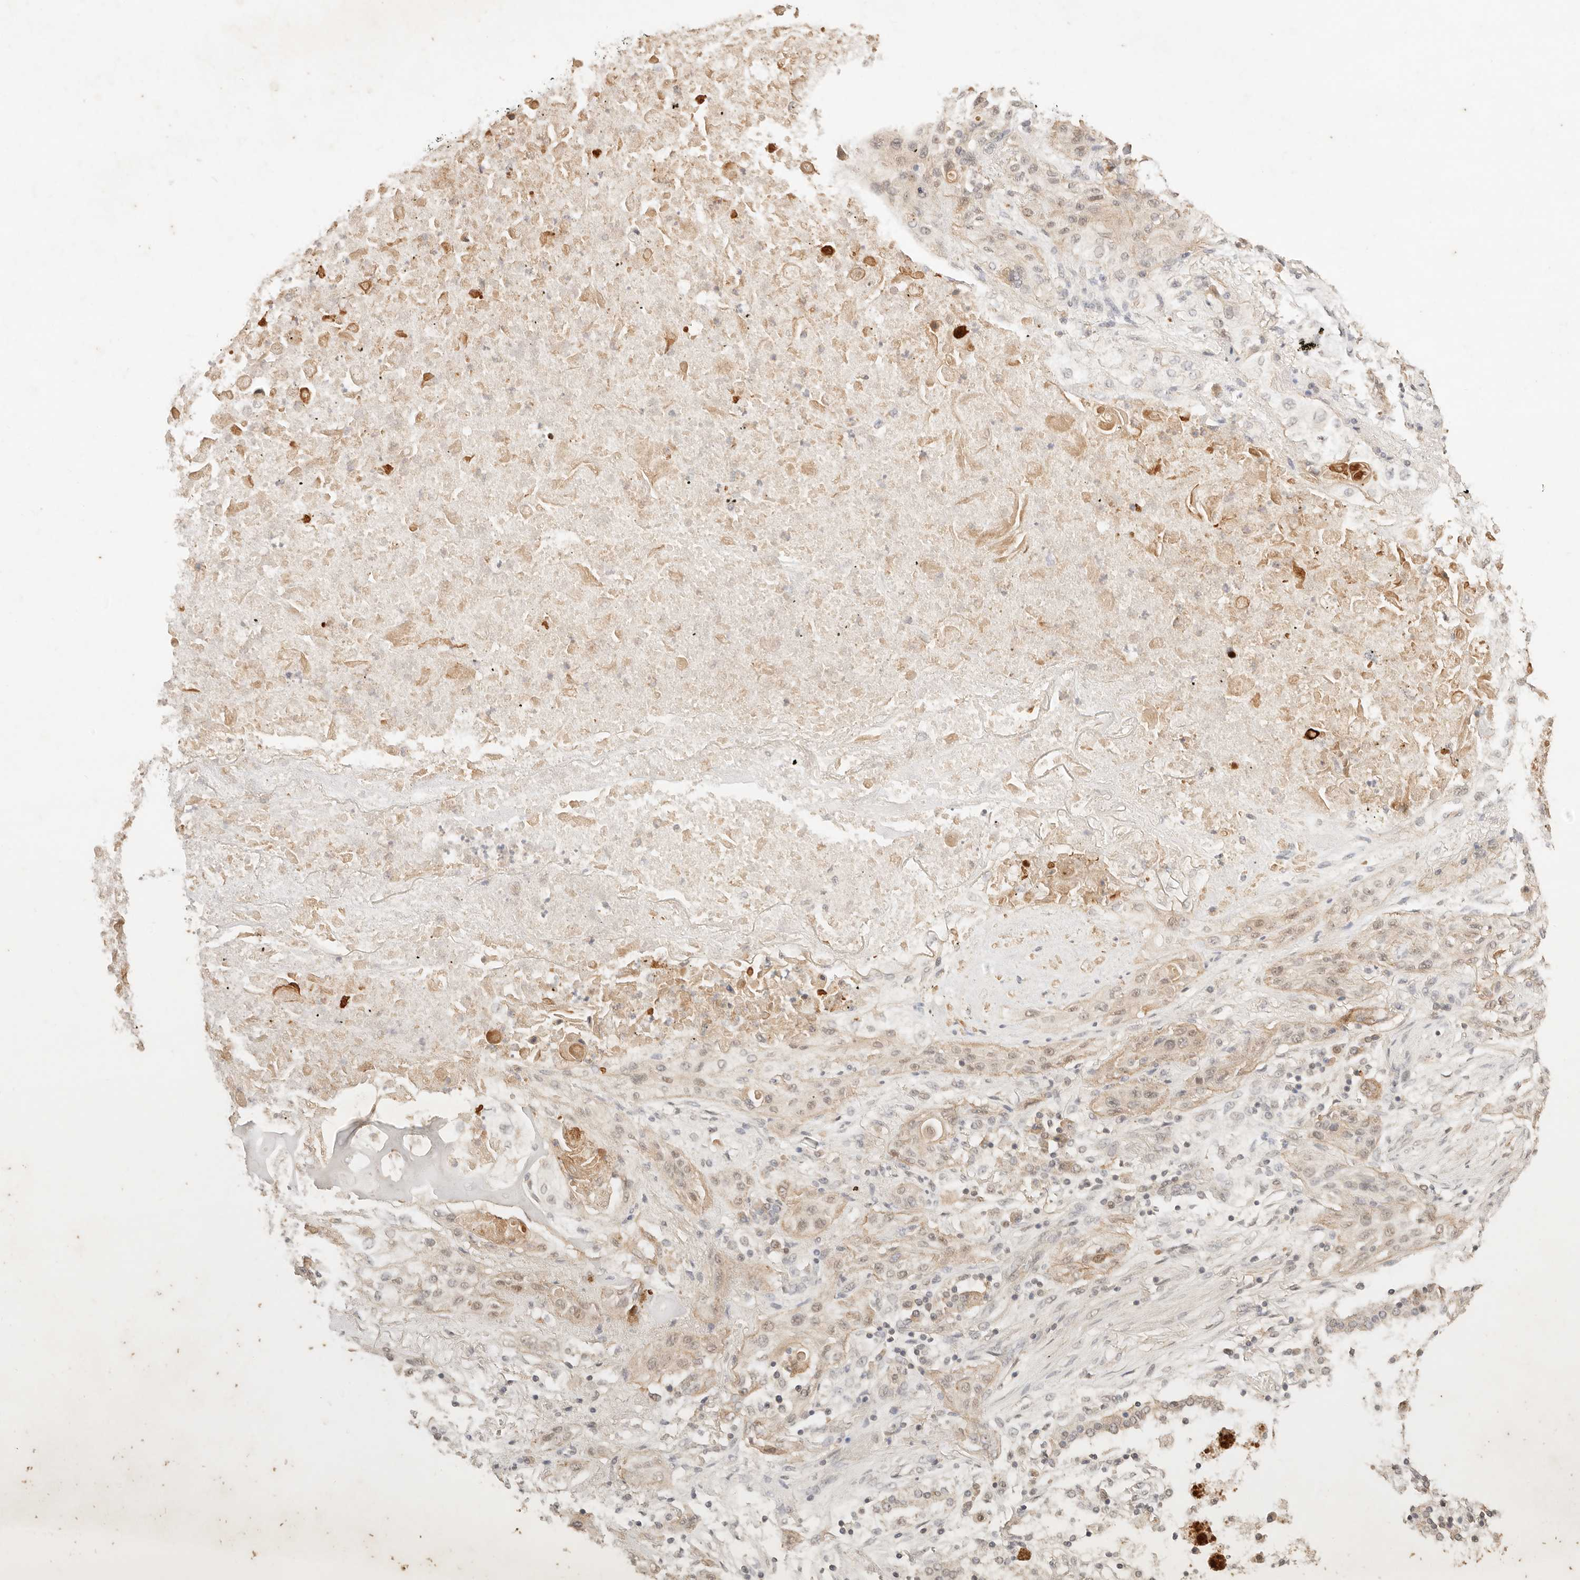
{"staining": {"intensity": "weak", "quantity": ">75%", "location": "cytoplasmic/membranous,nuclear"}, "tissue": "lung cancer", "cell_type": "Tumor cells", "image_type": "cancer", "snomed": [{"axis": "morphology", "description": "Squamous cell carcinoma, NOS"}, {"axis": "topography", "description": "Lung"}], "caption": "Lung squamous cell carcinoma stained with IHC exhibits weak cytoplasmic/membranous and nuclear positivity in about >75% of tumor cells.", "gene": "TRIM11", "patient": {"sex": "female", "age": 47}}